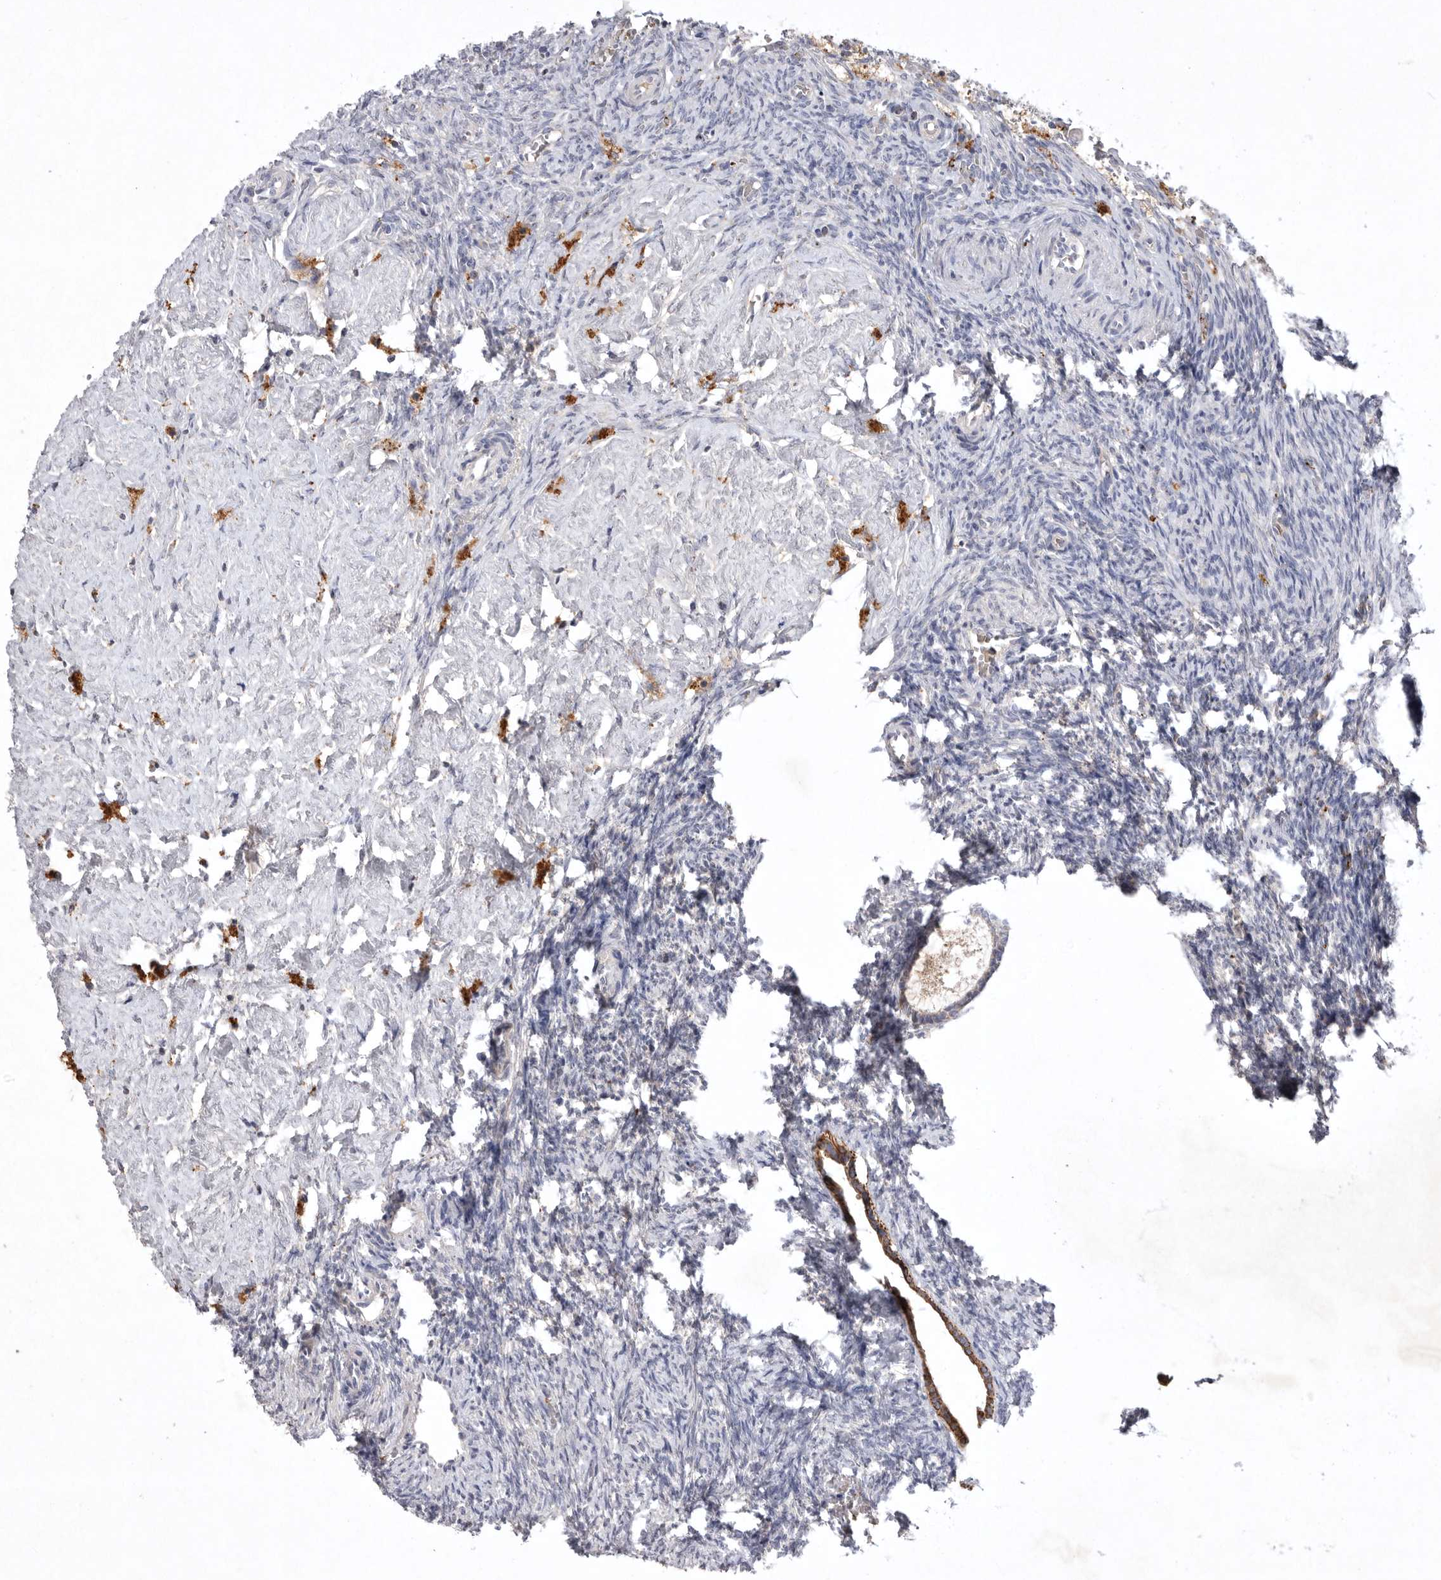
{"staining": {"intensity": "negative", "quantity": "none", "location": "none"}, "tissue": "ovary", "cell_type": "Follicle cells", "image_type": "normal", "snomed": [{"axis": "morphology", "description": "Normal tissue, NOS"}, {"axis": "topography", "description": "Ovary"}], "caption": "A histopathology image of ovary stained for a protein reveals no brown staining in follicle cells. The staining is performed using DAB brown chromogen with nuclei counter-stained in using hematoxylin.", "gene": "TNFSF14", "patient": {"sex": "female", "age": 41}}